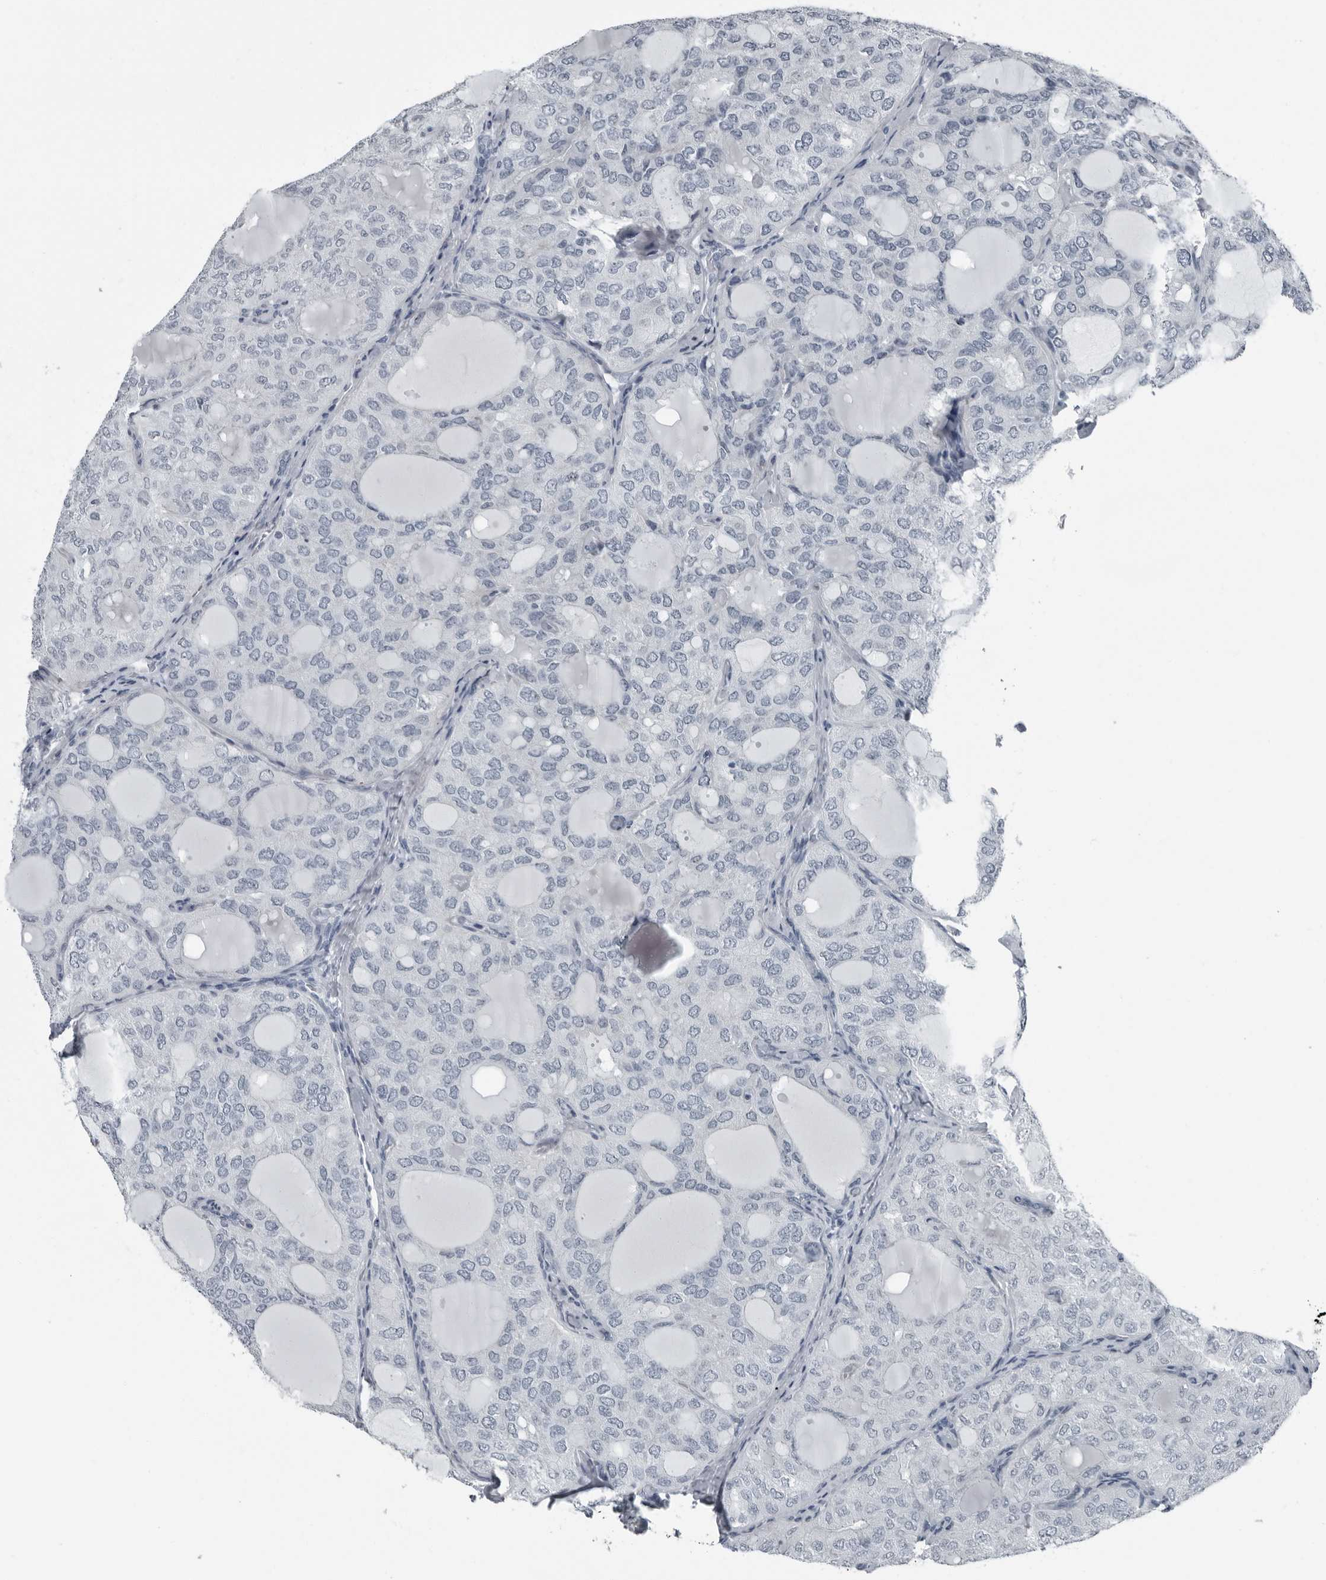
{"staining": {"intensity": "negative", "quantity": "none", "location": "none"}, "tissue": "thyroid cancer", "cell_type": "Tumor cells", "image_type": "cancer", "snomed": [{"axis": "morphology", "description": "Follicular adenoma carcinoma, NOS"}, {"axis": "topography", "description": "Thyroid gland"}], "caption": "Immunohistochemistry (IHC) image of neoplastic tissue: human thyroid follicular adenoma carcinoma stained with DAB shows no significant protein staining in tumor cells.", "gene": "PDCD11", "patient": {"sex": "male", "age": 75}}